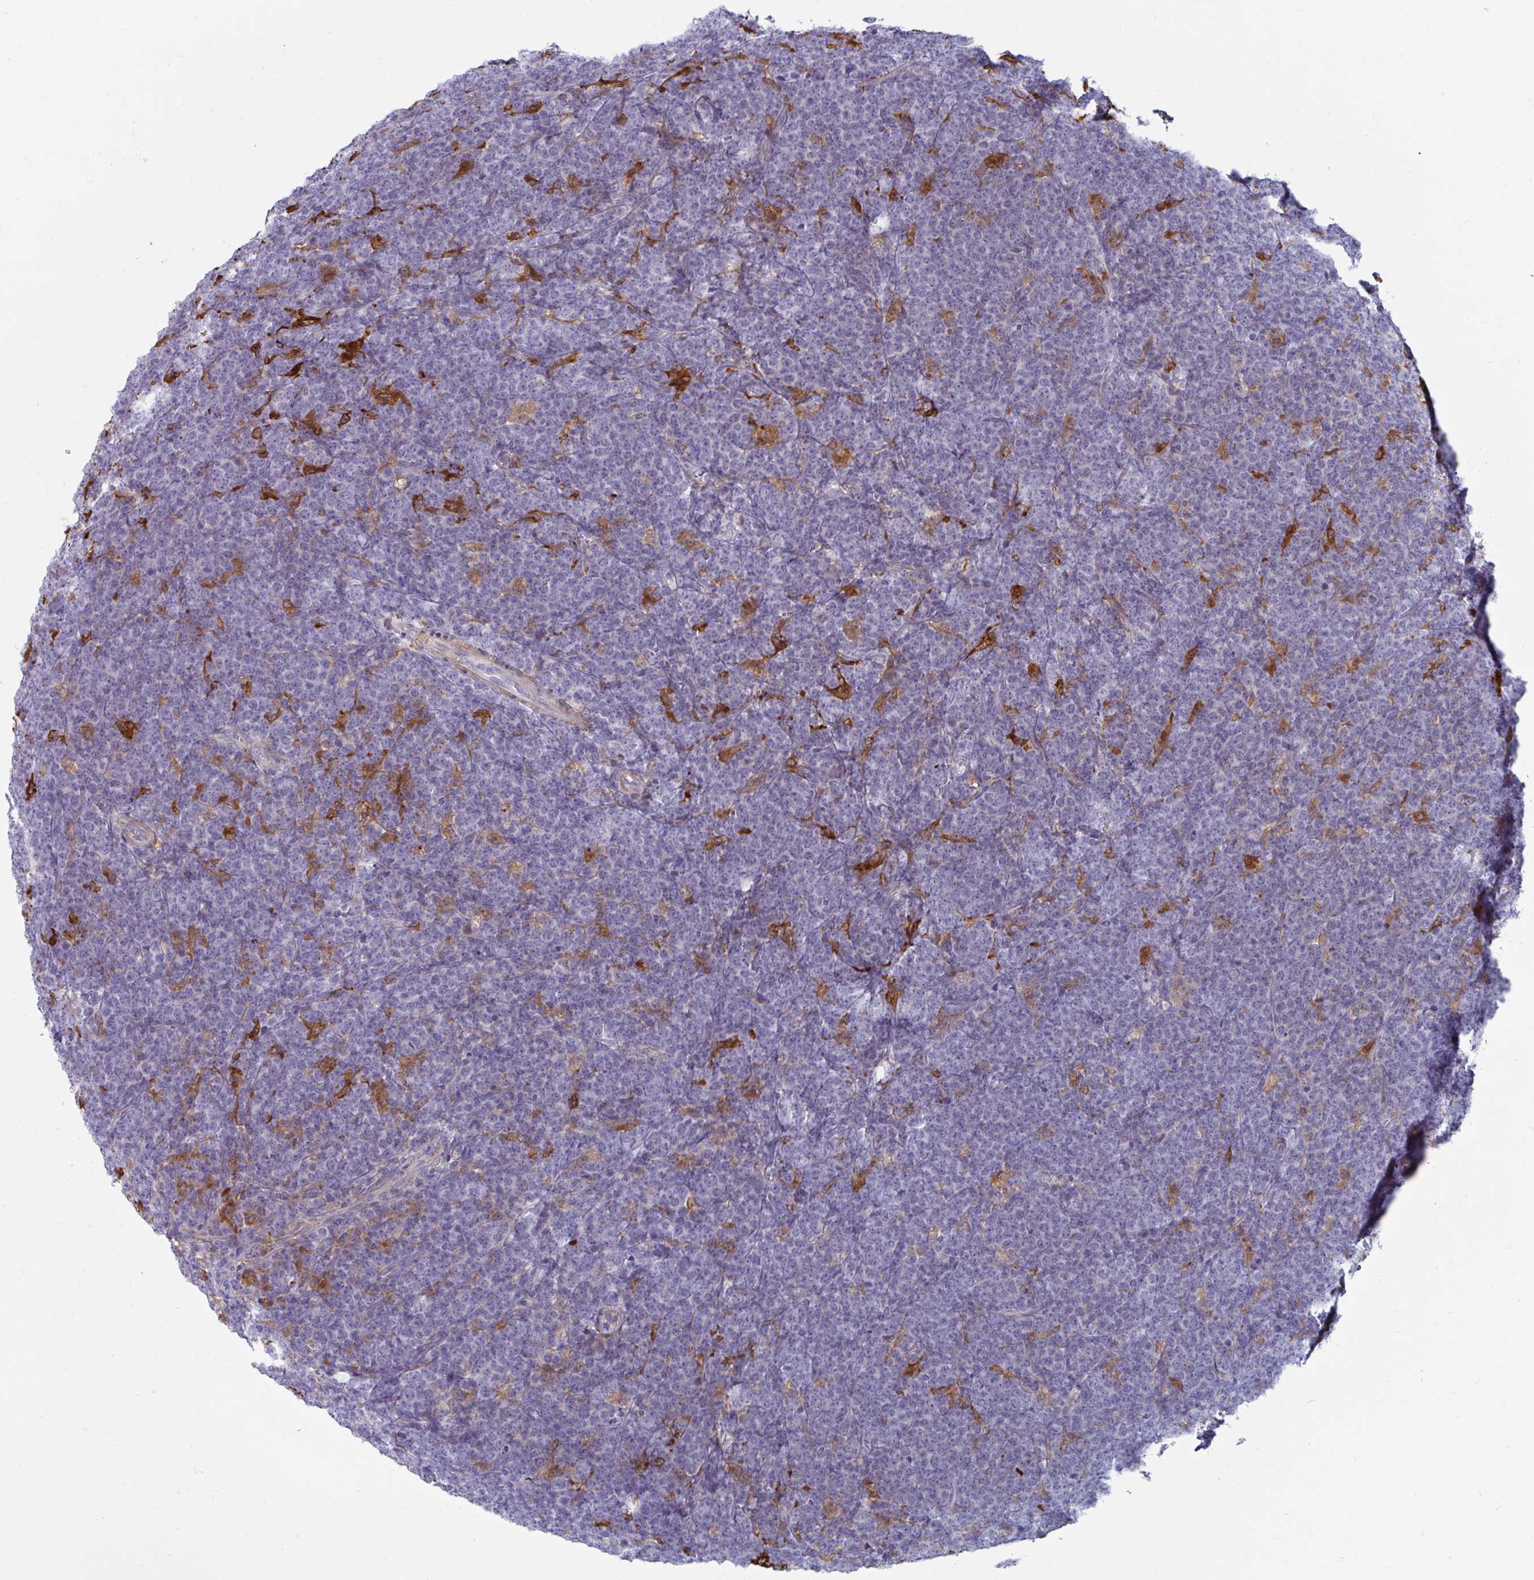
{"staining": {"intensity": "negative", "quantity": "none", "location": "none"}, "tissue": "lymphoma", "cell_type": "Tumor cells", "image_type": "cancer", "snomed": [{"axis": "morphology", "description": "Malignant lymphoma, non-Hodgkin's type, High grade"}, {"axis": "topography", "description": "Small intestine"}, {"axis": "topography", "description": "Colon"}], "caption": "A high-resolution image shows immunohistochemistry (IHC) staining of lymphoma, which demonstrates no significant positivity in tumor cells.", "gene": "FBXL13", "patient": {"sex": "male", "age": 8}}